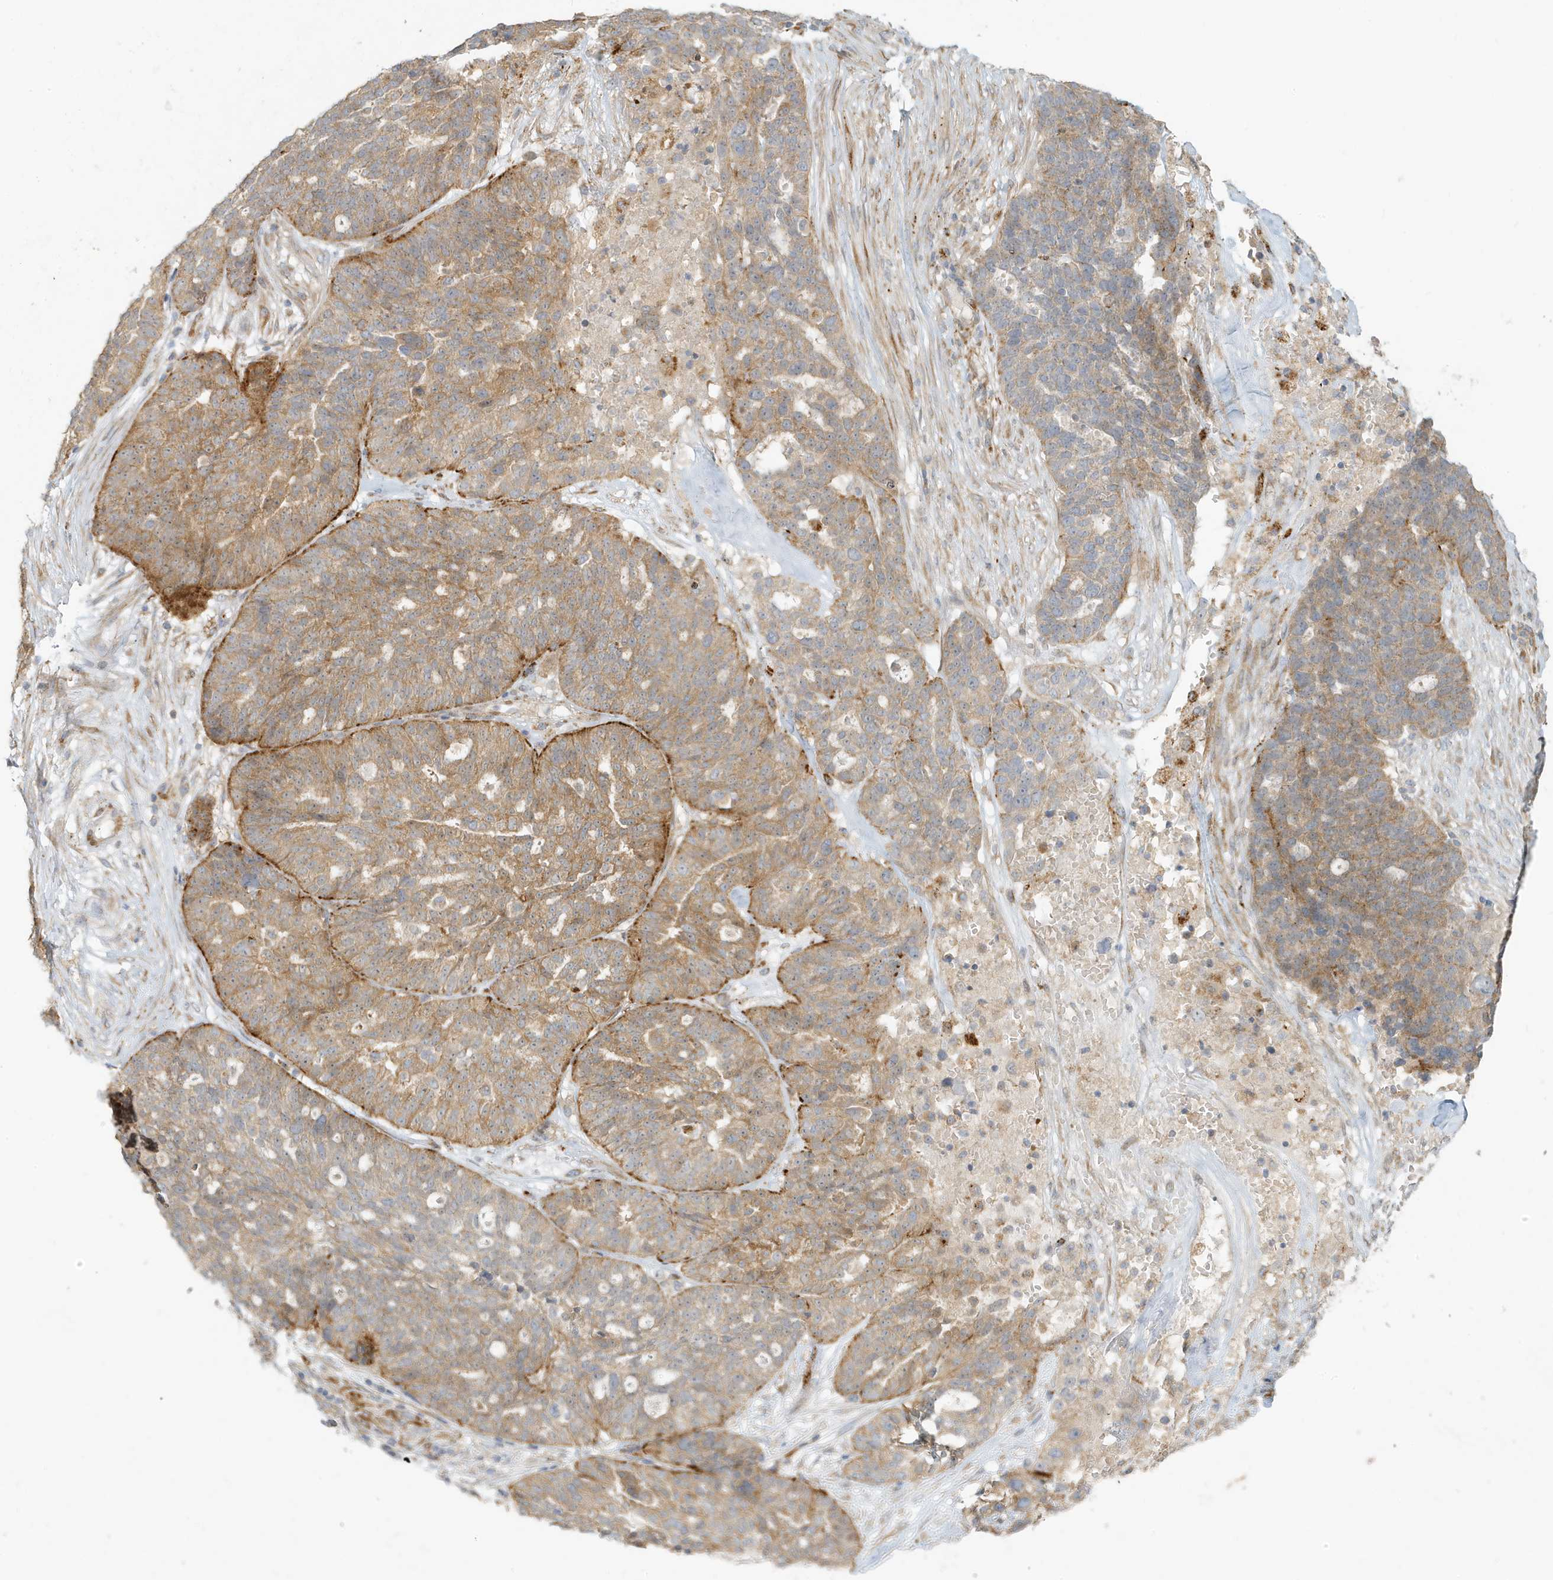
{"staining": {"intensity": "moderate", "quantity": ">75%", "location": "cytoplasmic/membranous"}, "tissue": "ovarian cancer", "cell_type": "Tumor cells", "image_type": "cancer", "snomed": [{"axis": "morphology", "description": "Cystadenocarcinoma, serous, NOS"}, {"axis": "topography", "description": "Ovary"}], "caption": "This histopathology image exhibits serous cystadenocarcinoma (ovarian) stained with immunohistochemistry to label a protein in brown. The cytoplasmic/membranous of tumor cells show moderate positivity for the protein. Nuclei are counter-stained blue.", "gene": "MCOLN1", "patient": {"sex": "female", "age": 59}}